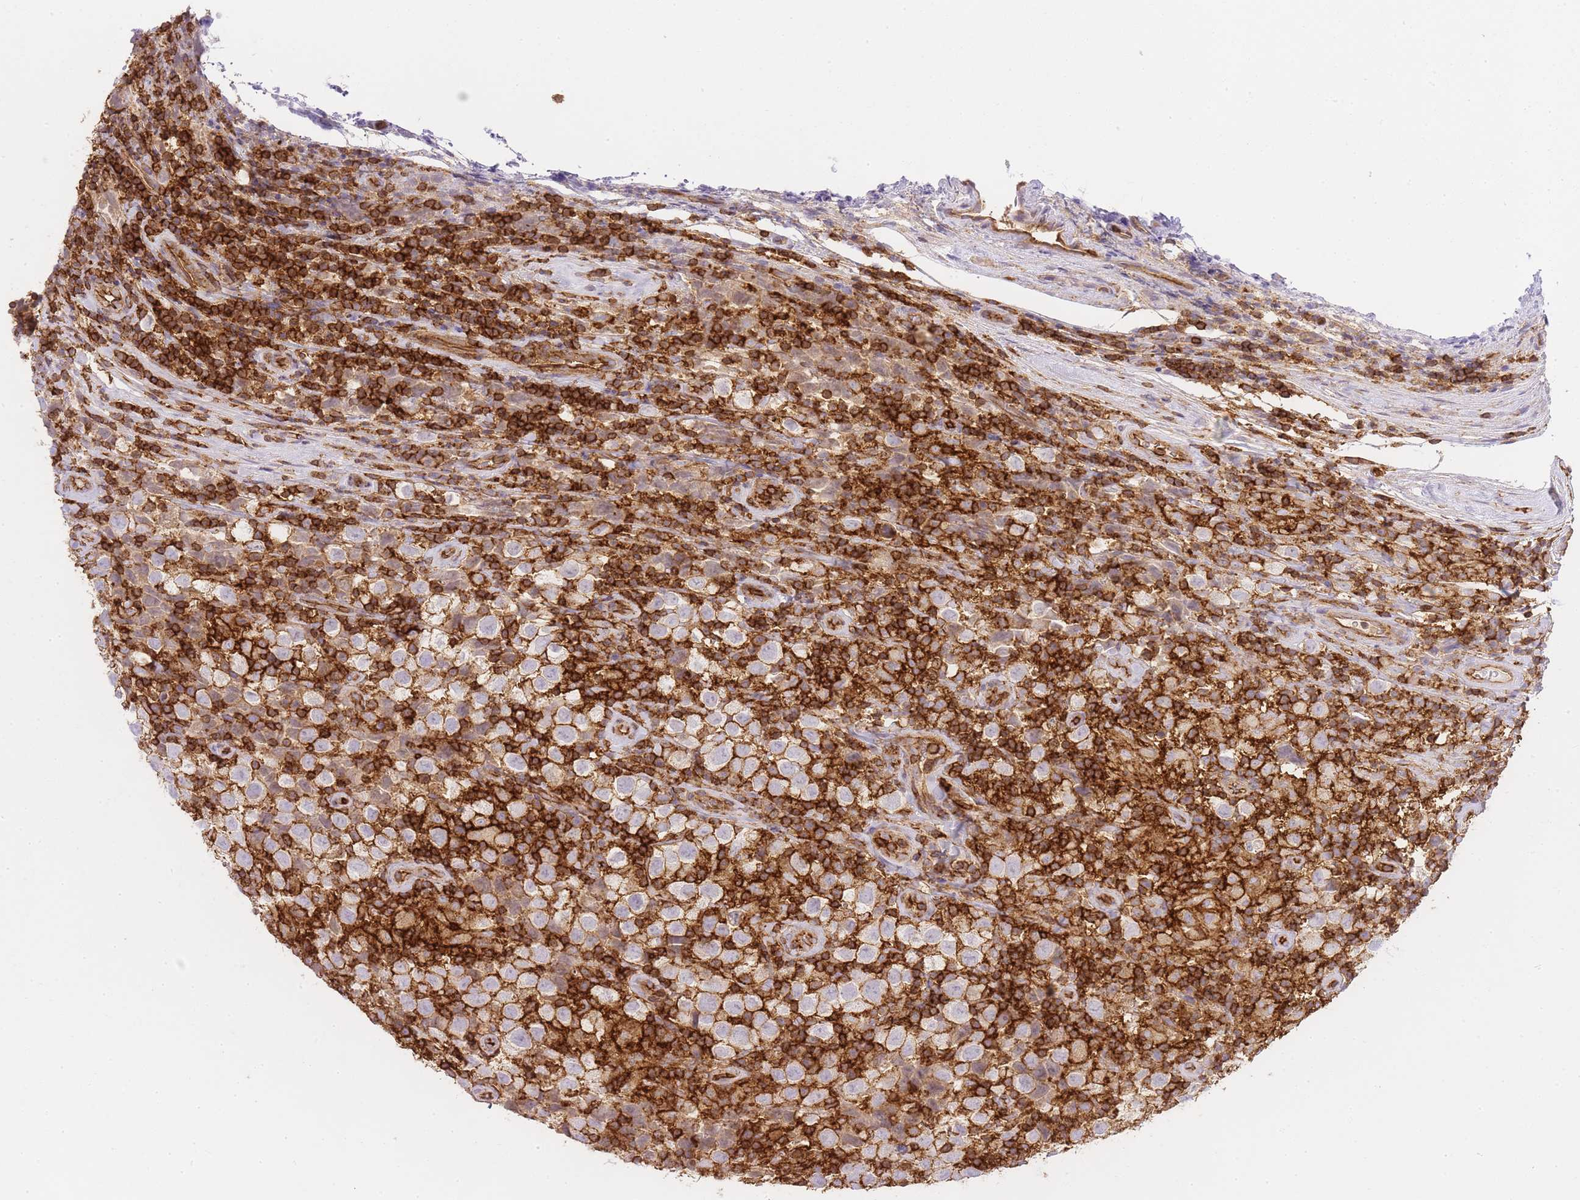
{"staining": {"intensity": "weak", "quantity": ">75%", "location": "cytoplasmic/membranous"}, "tissue": "testis cancer", "cell_type": "Tumor cells", "image_type": "cancer", "snomed": [{"axis": "morphology", "description": "Seminoma, NOS"}, {"axis": "morphology", "description": "Carcinoma, Embryonal, NOS"}, {"axis": "topography", "description": "Testis"}], "caption": "Protein staining by IHC demonstrates weak cytoplasmic/membranous staining in approximately >75% of tumor cells in testis seminoma.", "gene": "MSN", "patient": {"sex": "male", "age": 41}}